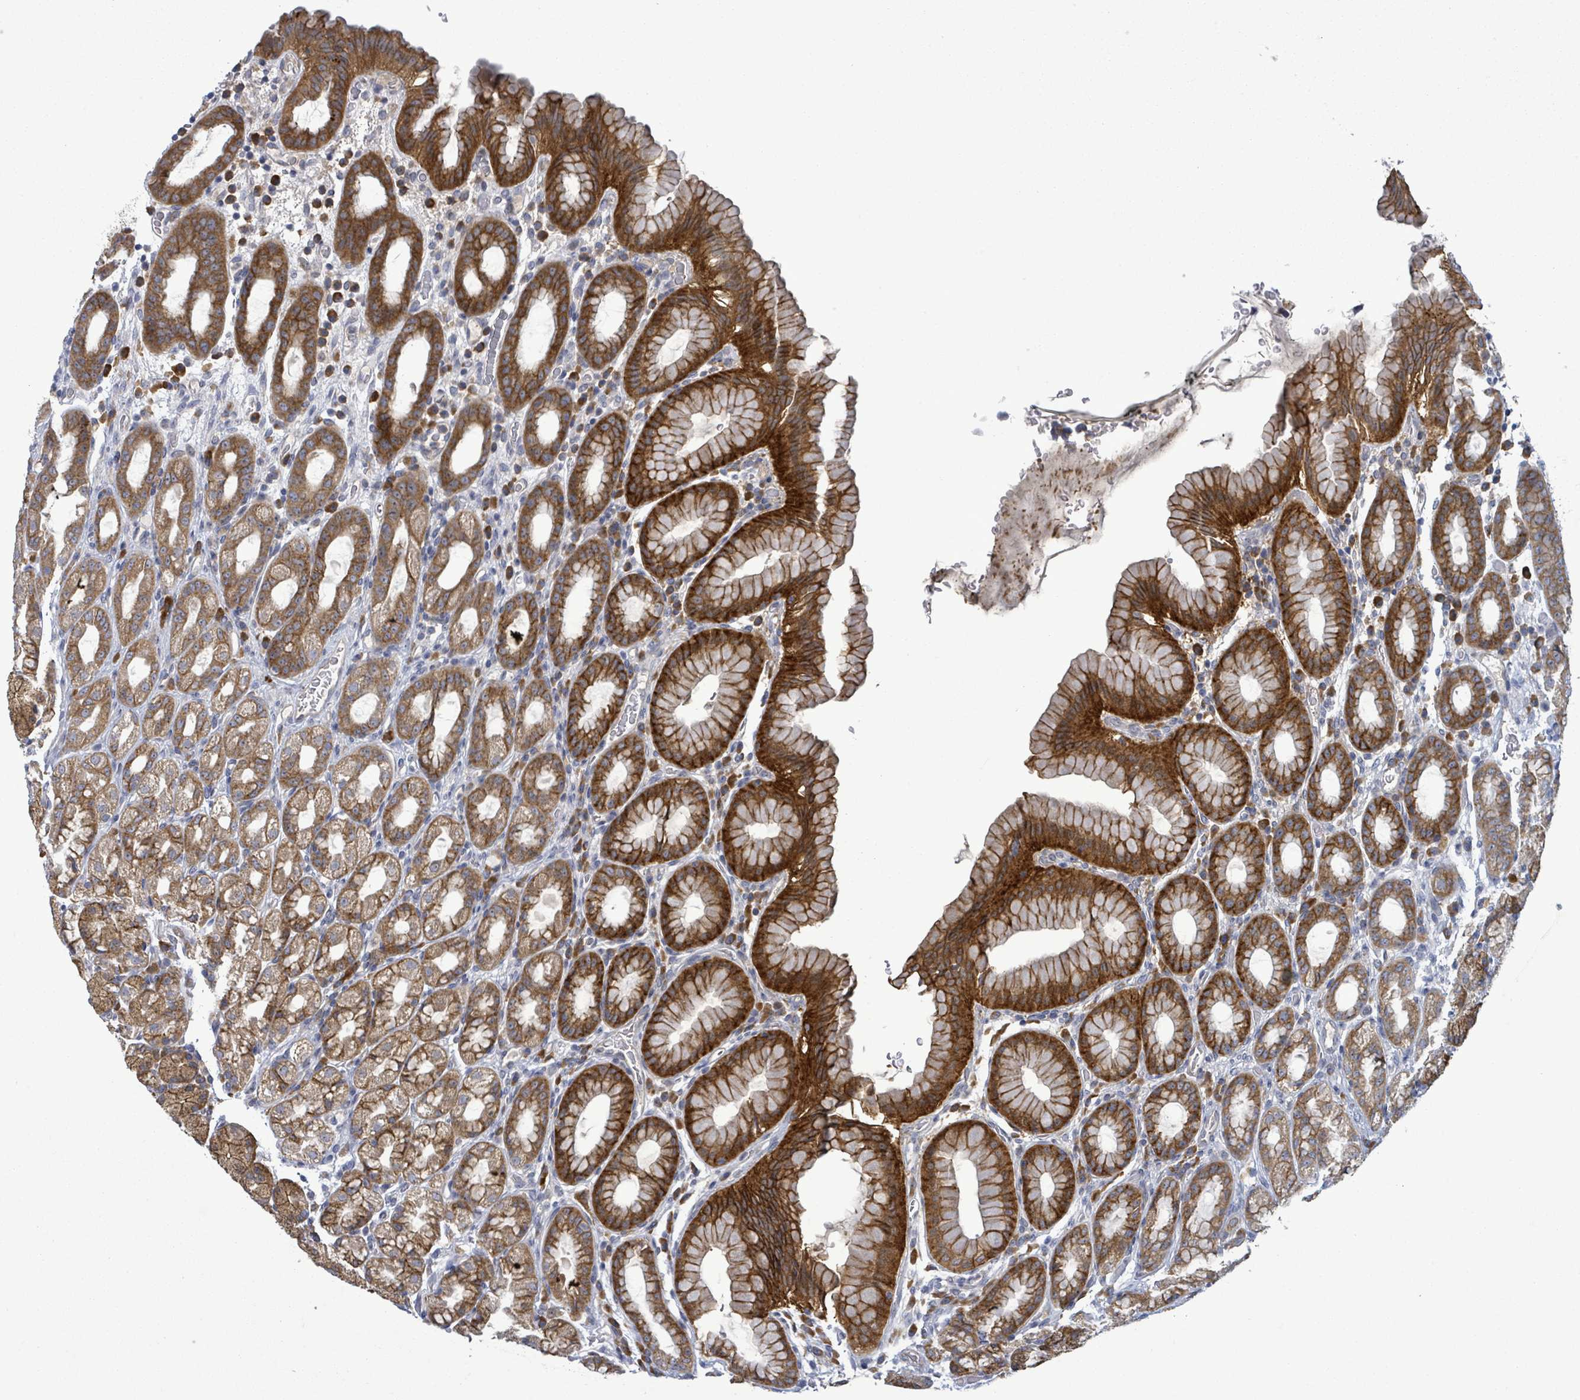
{"staining": {"intensity": "strong", "quantity": ">75%", "location": "cytoplasmic/membranous"}, "tissue": "stomach", "cell_type": "Glandular cells", "image_type": "normal", "snomed": [{"axis": "morphology", "description": "Normal tissue, NOS"}, {"axis": "topography", "description": "Stomach, upper"}, {"axis": "topography", "description": "Stomach, lower"}, {"axis": "topography", "description": "Small intestine"}], "caption": "The immunohistochemical stain labels strong cytoplasmic/membranous positivity in glandular cells of normal stomach. The protein is shown in brown color, while the nuclei are stained blue.", "gene": "ATP13A1", "patient": {"sex": "male", "age": 68}}